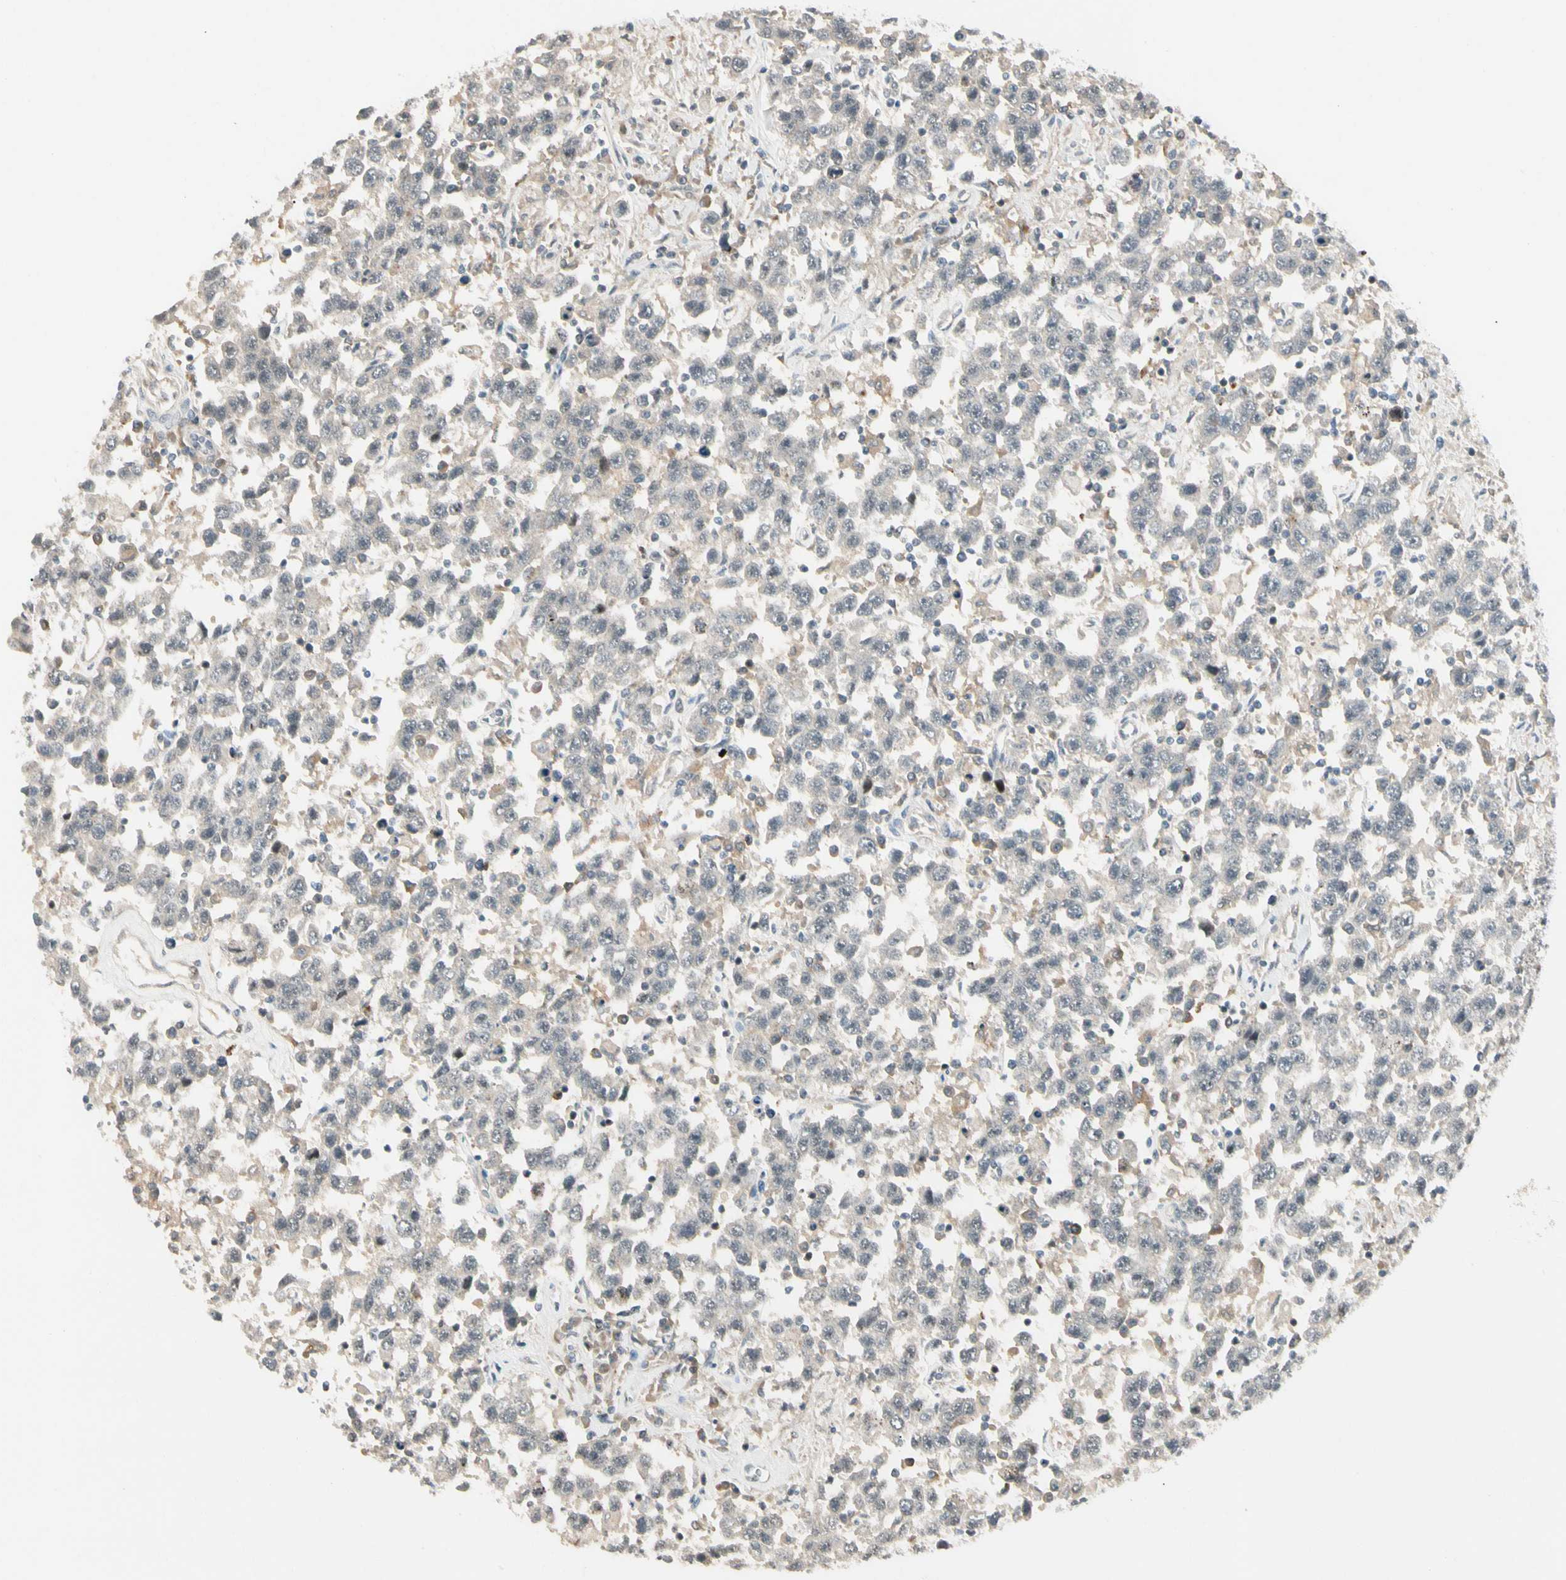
{"staining": {"intensity": "negative", "quantity": "none", "location": "none"}, "tissue": "testis cancer", "cell_type": "Tumor cells", "image_type": "cancer", "snomed": [{"axis": "morphology", "description": "Seminoma, NOS"}, {"axis": "topography", "description": "Testis"}], "caption": "This is an immunohistochemistry (IHC) histopathology image of human testis cancer (seminoma). There is no expression in tumor cells.", "gene": "FNDC3B", "patient": {"sex": "male", "age": 41}}